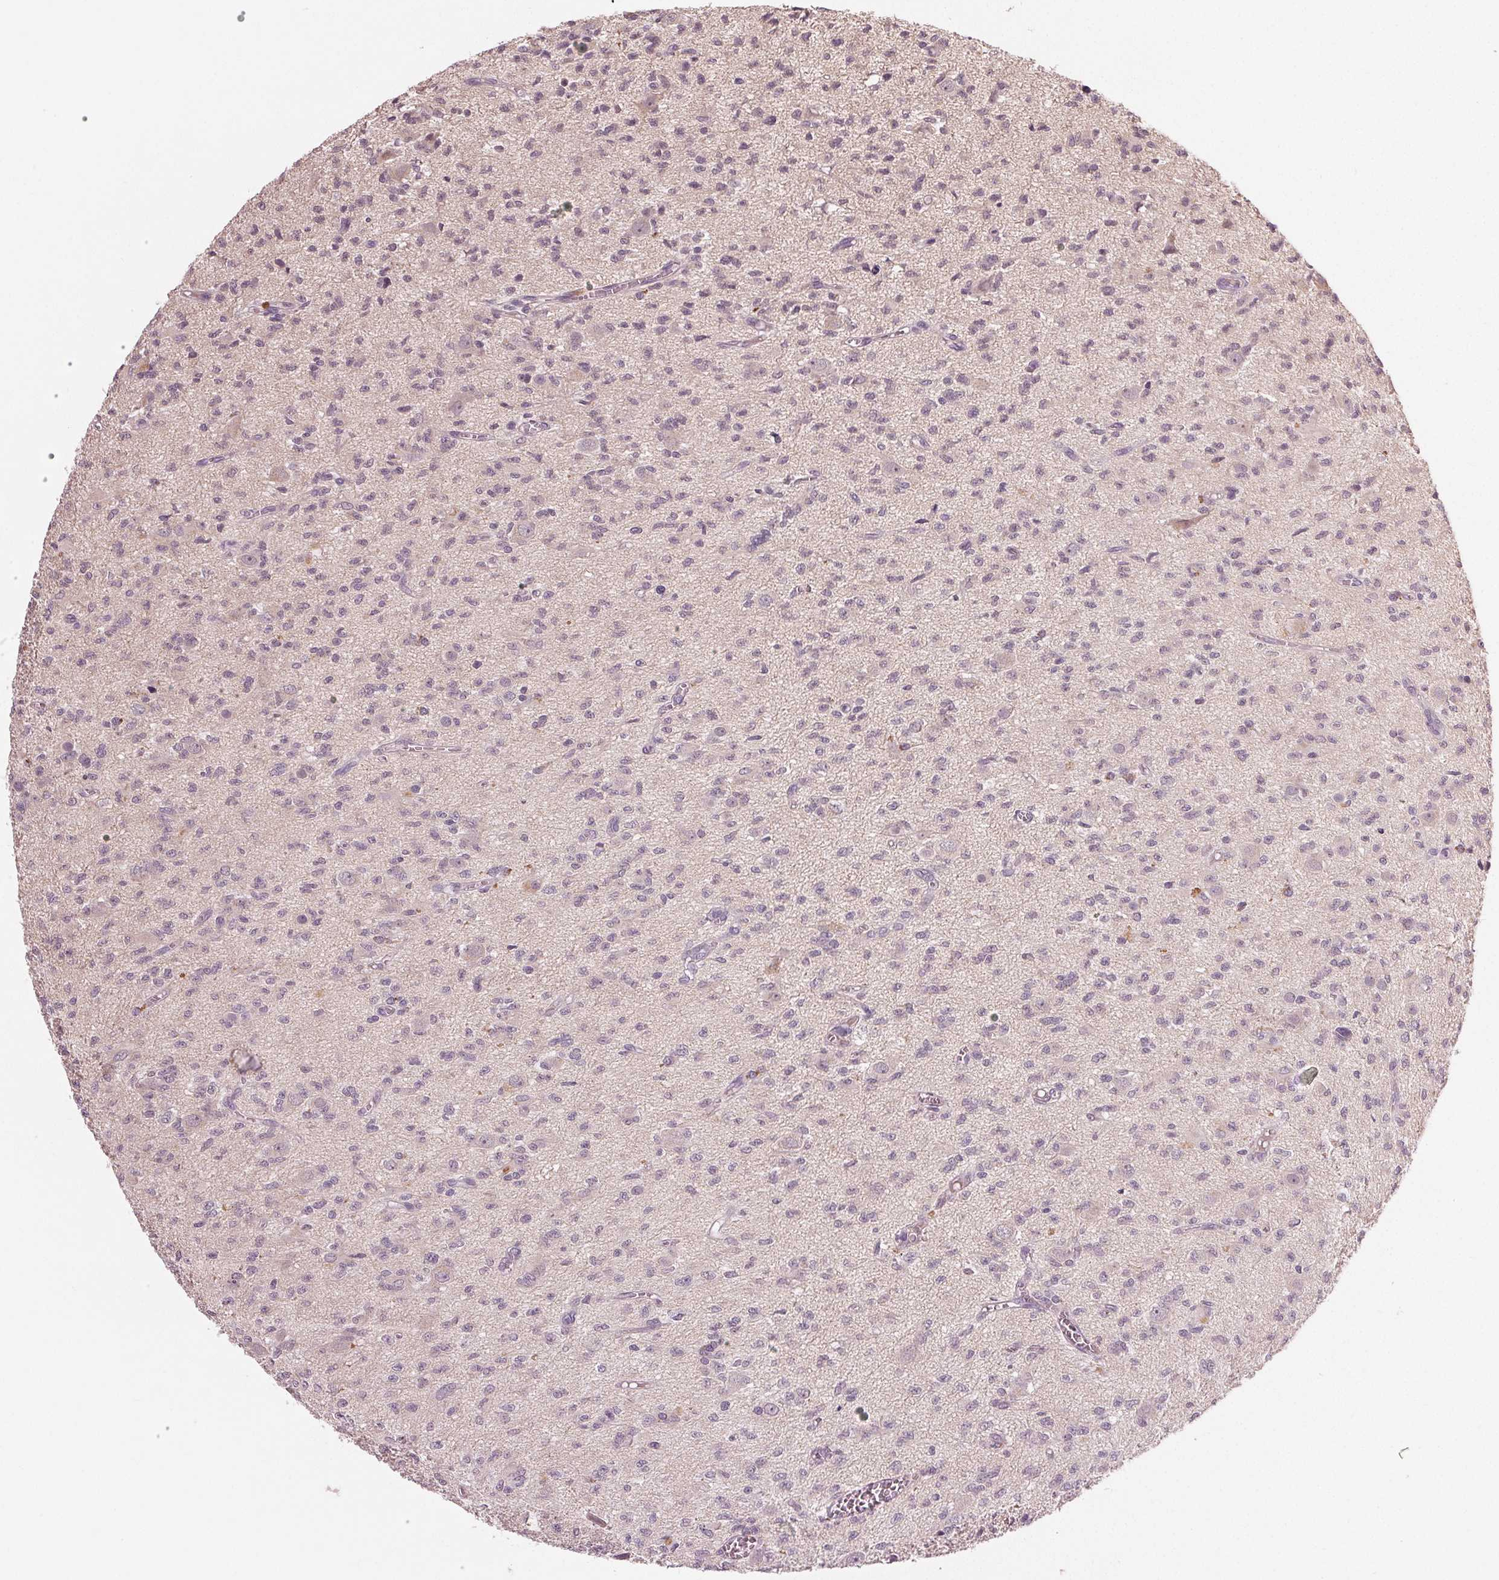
{"staining": {"intensity": "negative", "quantity": "none", "location": "none"}, "tissue": "glioma", "cell_type": "Tumor cells", "image_type": "cancer", "snomed": [{"axis": "morphology", "description": "Glioma, malignant, Low grade"}, {"axis": "topography", "description": "Brain"}], "caption": "There is no significant staining in tumor cells of glioma.", "gene": "ZNF605", "patient": {"sex": "male", "age": 64}}